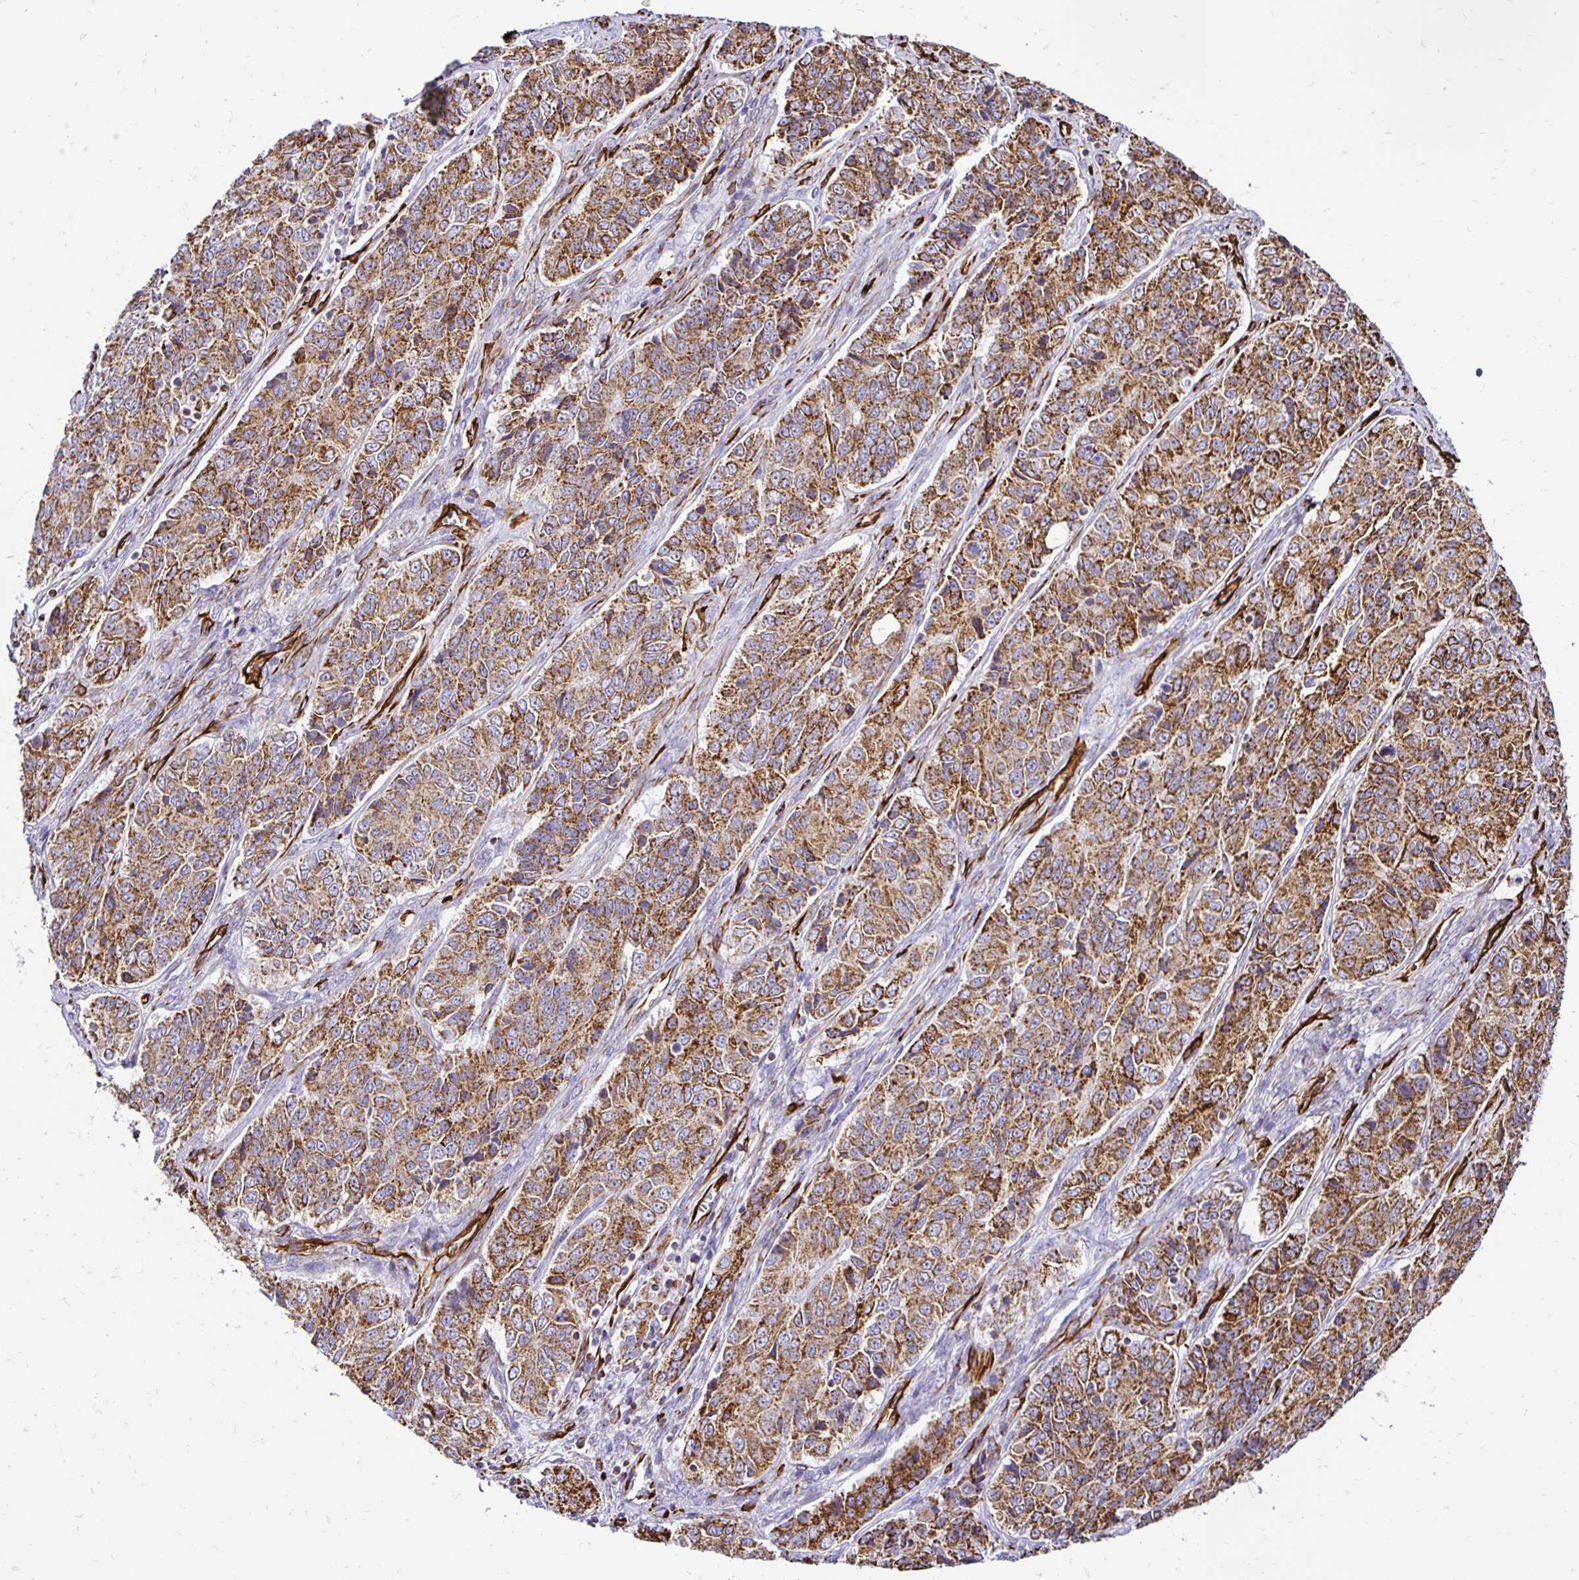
{"staining": {"intensity": "moderate", "quantity": ">75%", "location": "cytoplasmic/membranous"}, "tissue": "ovarian cancer", "cell_type": "Tumor cells", "image_type": "cancer", "snomed": [{"axis": "morphology", "description": "Carcinoma, endometroid"}, {"axis": "topography", "description": "Ovary"}], "caption": "This is a histology image of IHC staining of ovarian endometroid carcinoma, which shows moderate expression in the cytoplasmic/membranous of tumor cells.", "gene": "PLAAT2", "patient": {"sex": "female", "age": 51}}